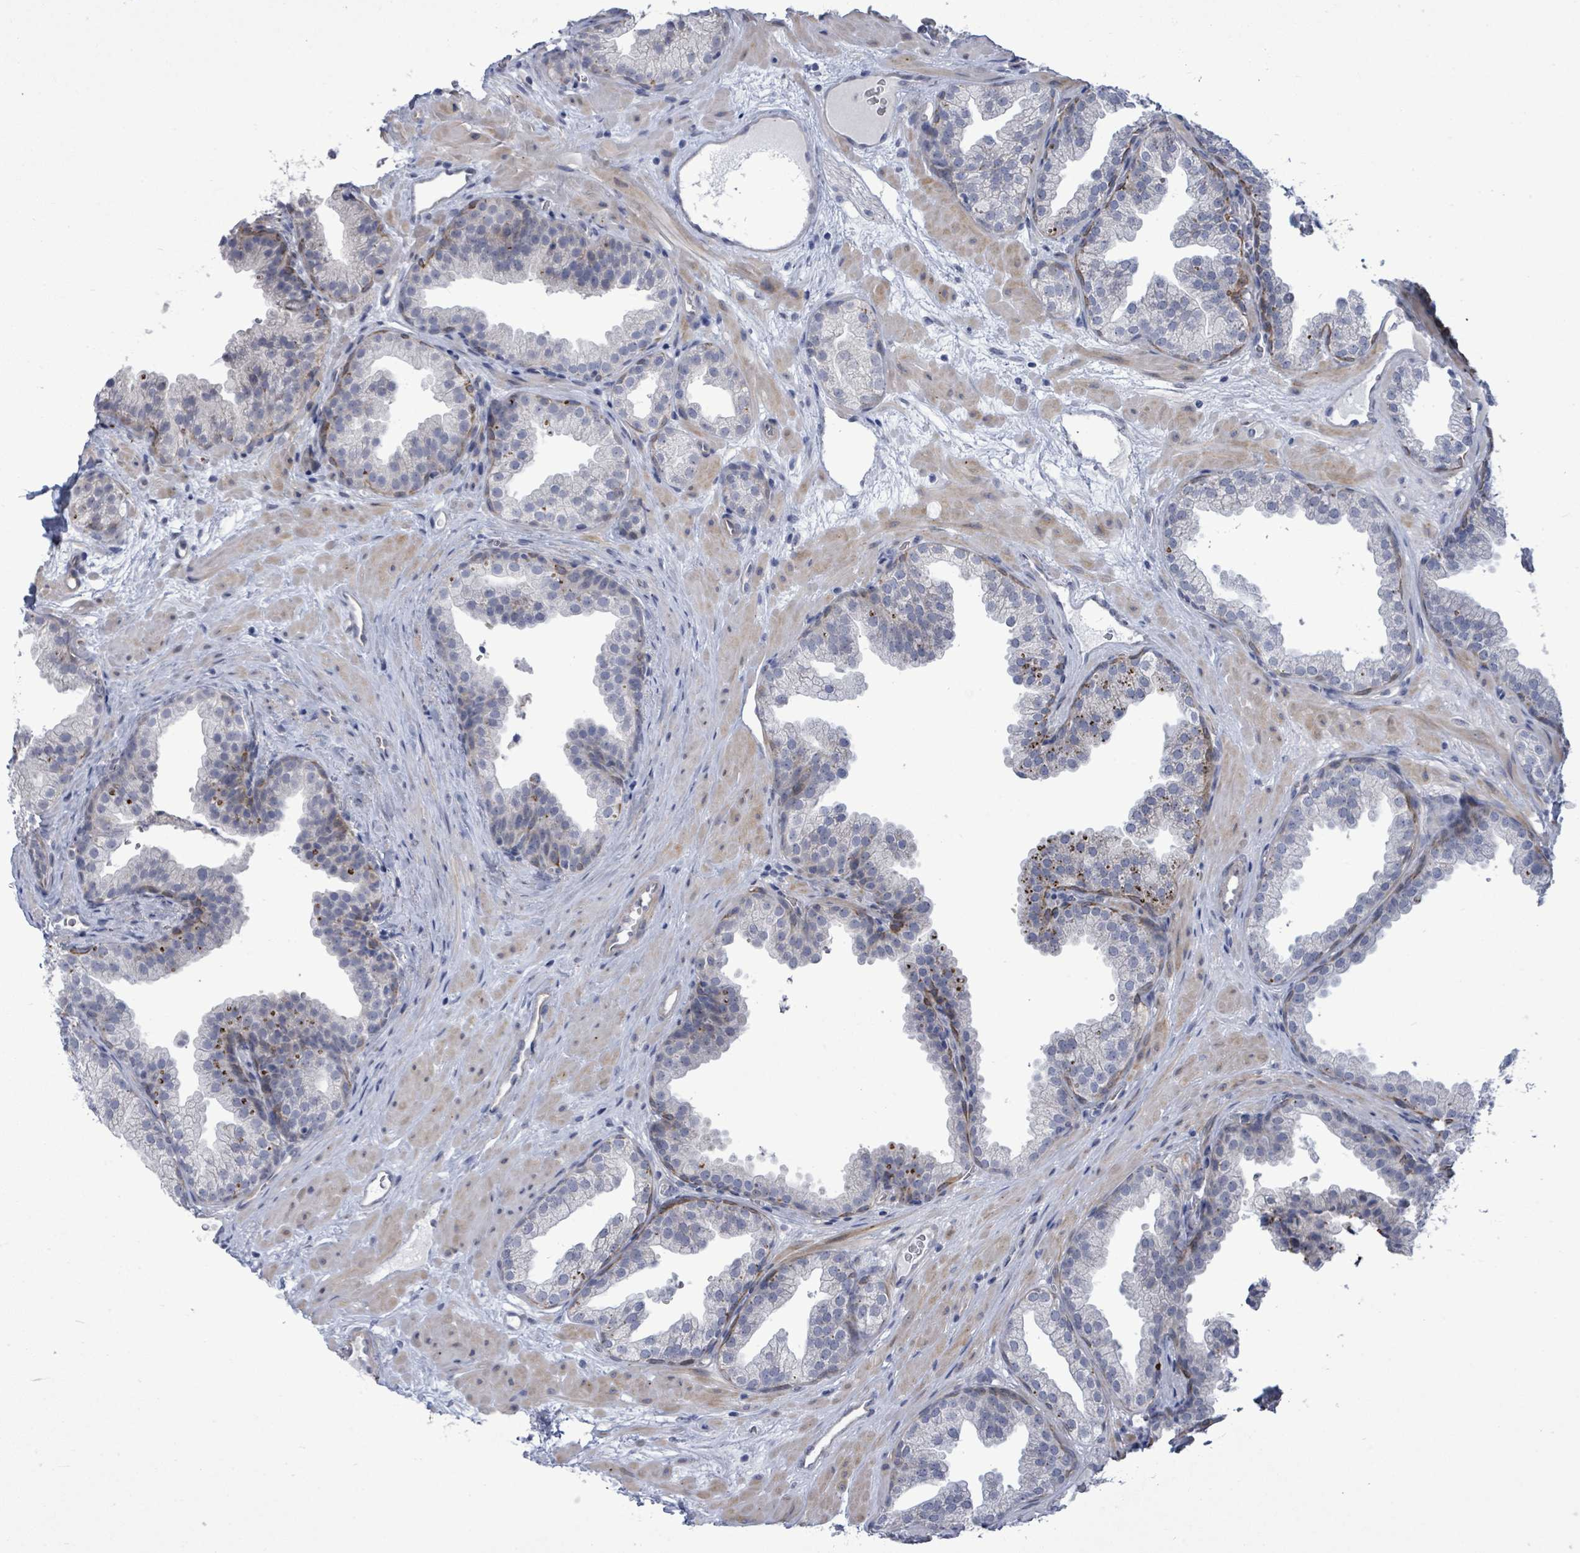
{"staining": {"intensity": "negative", "quantity": "none", "location": "none"}, "tissue": "prostate", "cell_type": "Glandular cells", "image_type": "normal", "snomed": [{"axis": "morphology", "description": "Normal tissue, NOS"}, {"axis": "topography", "description": "Prostate"}], "caption": "A histopathology image of prostate stained for a protein displays no brown staining in glandular cells. (DAB IHC with hematoxylin counter stain).", "gene": "CT45A10", "patient": {"sex": "male", "age": 37}}